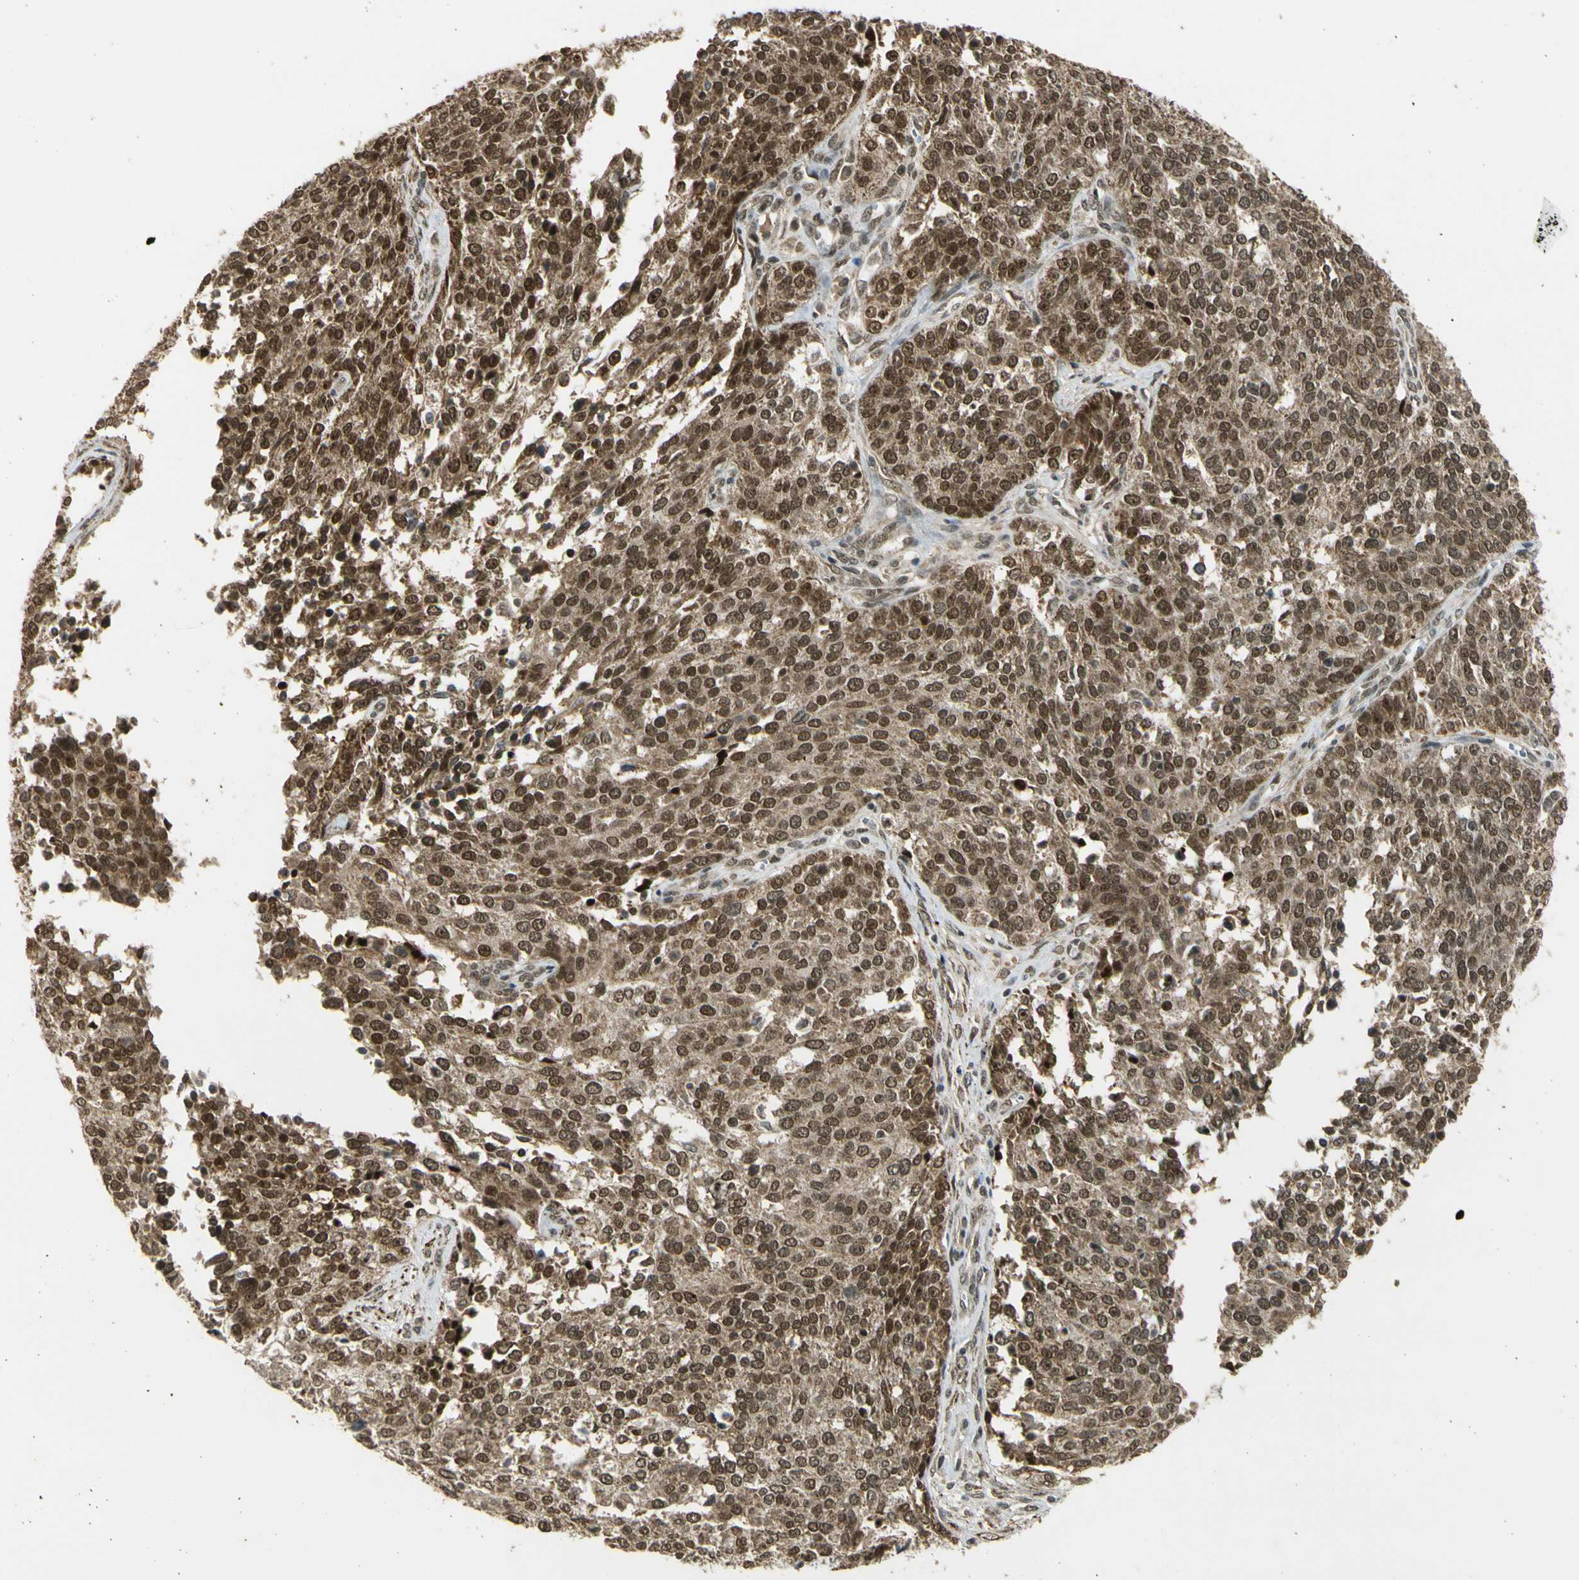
{"staining": {"intensity": "strong", "quantity": ">75%", "location": "cytoplasmic/membranous,nuclear"}, "tissue": "ovarian cancer", "cell_type": "Tumor cells", "image_type": "cancer", "snomed": [{"axis": "morphology", "description": "Cystadenocarcinoma, serous, NOS"}, {"axis": "topography", "description": "Ovary"}], "caption": "A brown stain highlights strong cytoplasmic/membranous and nuclear expression of a protein in human ovarian cancer tumor cells.", "gene": "ZNF135", "patient": {"sex": "female", "age": 44}}